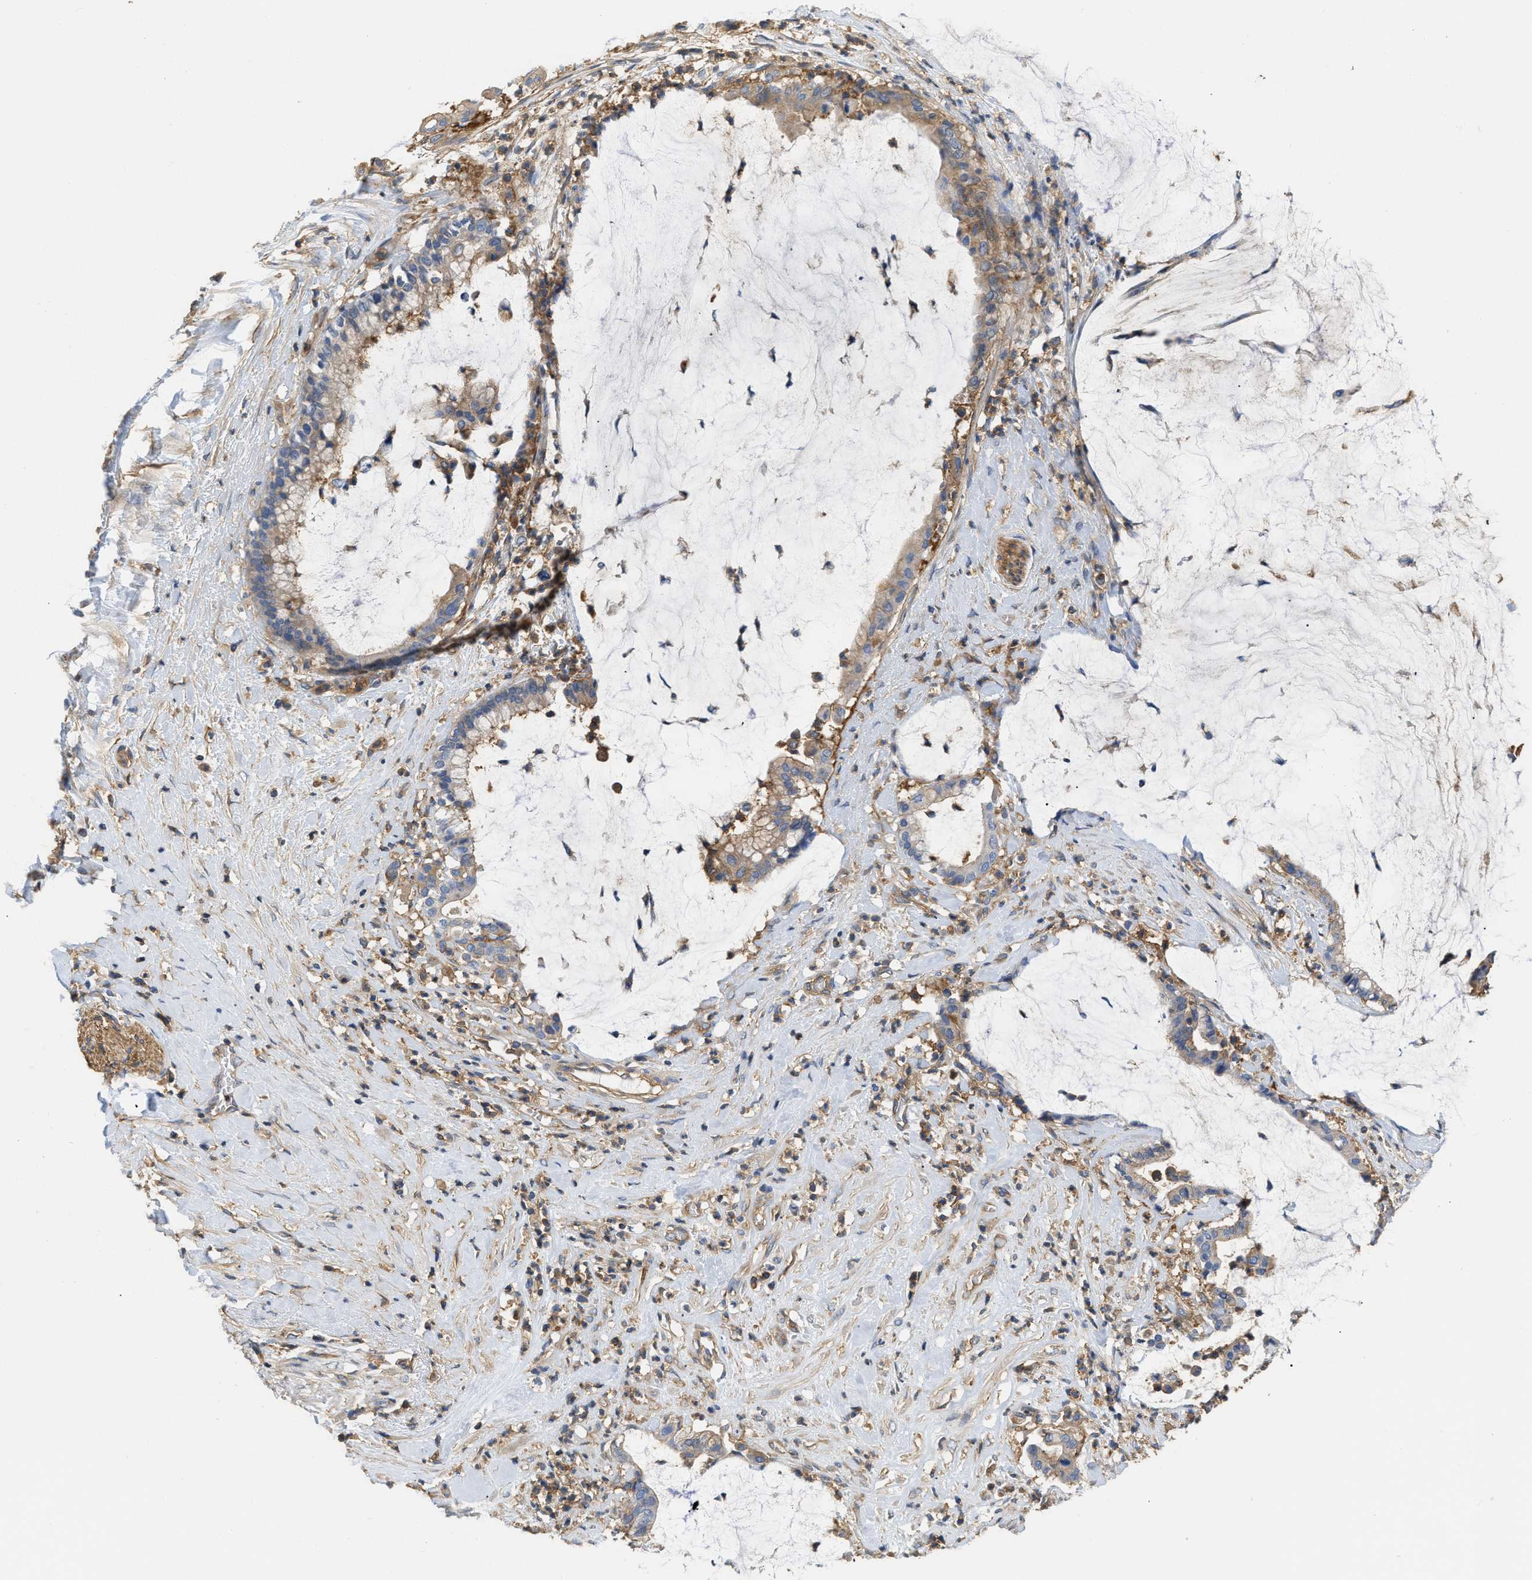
{"staining": {"intensity": "moderate", "quantity": "25%-75%", "location": "cytoplasmic/membranous"}, "tissue": "pancreatic cancer", "cell_type": "Tumor cells", "image_type": "cancer", "snomed": [{"axis": "morphology", "description": "Adenocarcinoma, NOS"}, {"axis": "topography", "description": "Pancreas"}], "caption": "Pancreatic adenocarcinoma was stained to show a protein in brown. There is medium levels of moderate cytoplasmic/membranous staining in approximately 25%-75% of tumor cells.", "gene": "GNB4", "patient": {"sex": "male", "age": 41}}